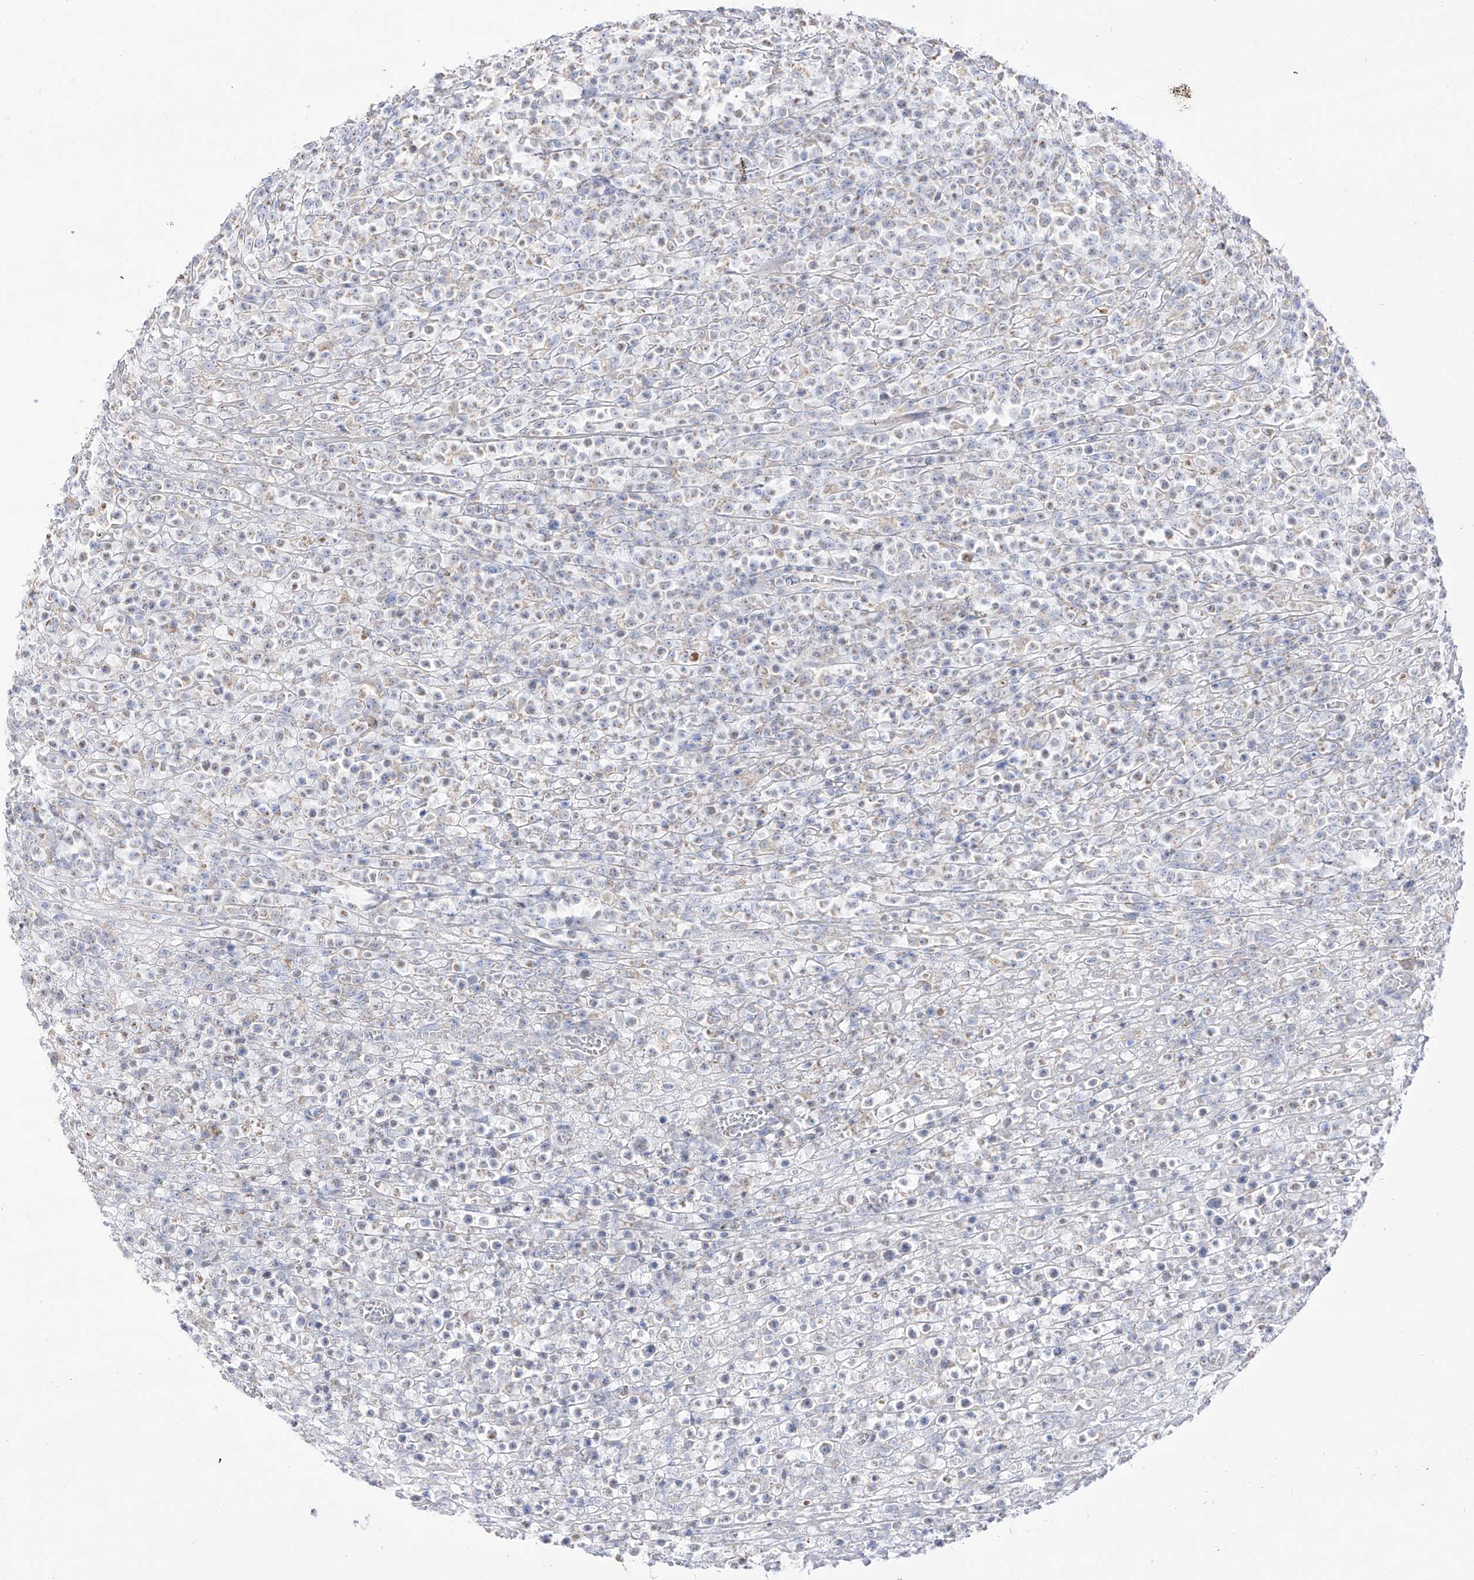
{"staining": {"intensity": "negative", "quantity": "none", "location": "none"}, "tissue": "lymphoma", "cell_type": "Tumor cells", "image_type": "cancer", "snomed": [{"axis": "morphology", "description": "Malignant lymphoma, non-Hodgkin's type, High grade"}, {"axis": "topography", "description": "Colon"}], "caption": "Tumor cells are negative for brown protein staining in high-grade malignant lymphoma, non-Hodgkin's type.", "gene": "RCHY1", "patient": {"sex": "female", "age": 53}}